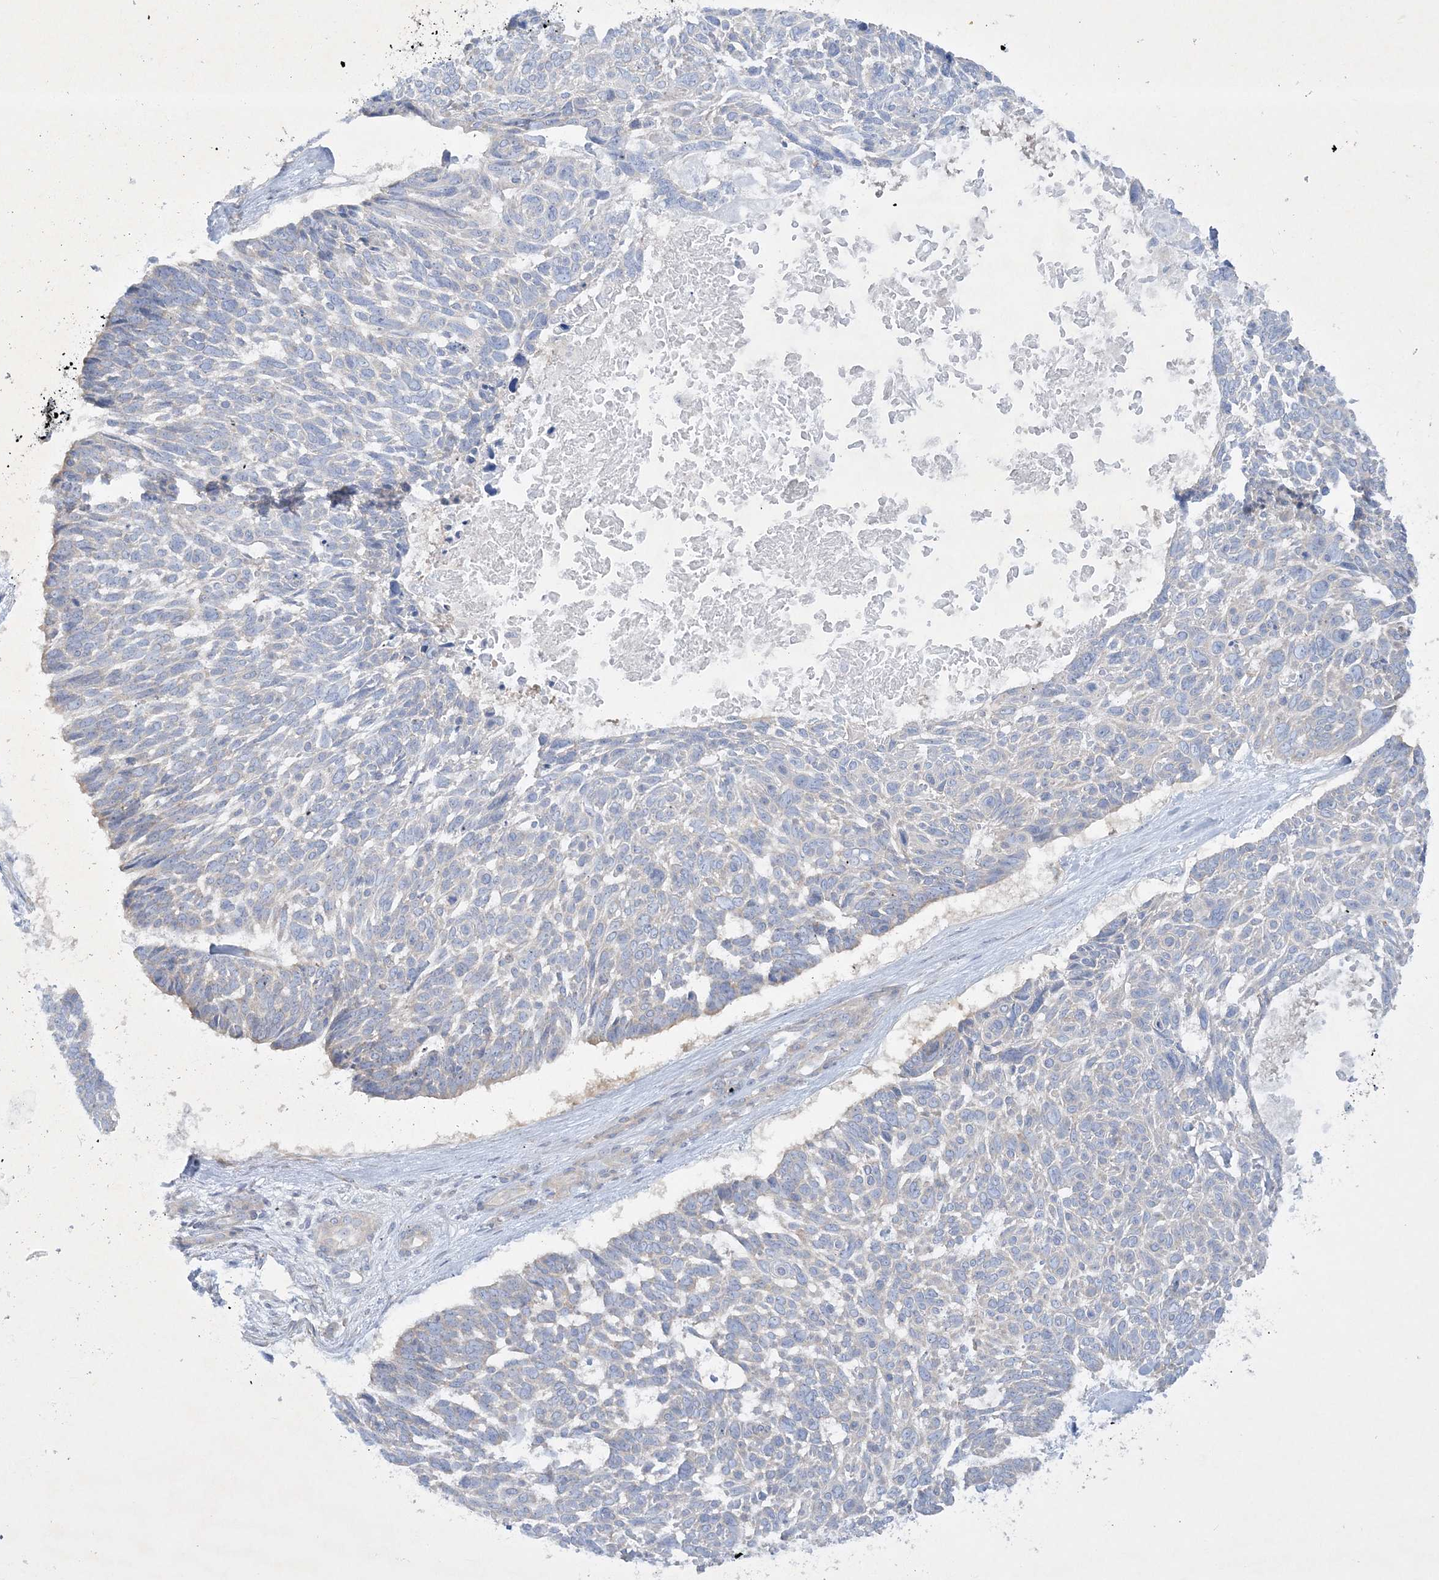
{"staining": {"intensity": "negative", "quantity": "none", "location": "none"}, "tissue": "skin cancer", "cell_type": "Tumor cells", "image_type": "cancer", "snomed": [{"axis": "morphology", "description": "Basal cell carcinoma"}, {"axis": "topography", "description": "Skin"}], "caption": "Immunohistochemical staining of human skin basal cell carcinoma demonstrates no significant staining in tumor cells. Nuclei are stained in blue.", "gene": "FARSB", "patient": {"sex": "male", "age": 88}}